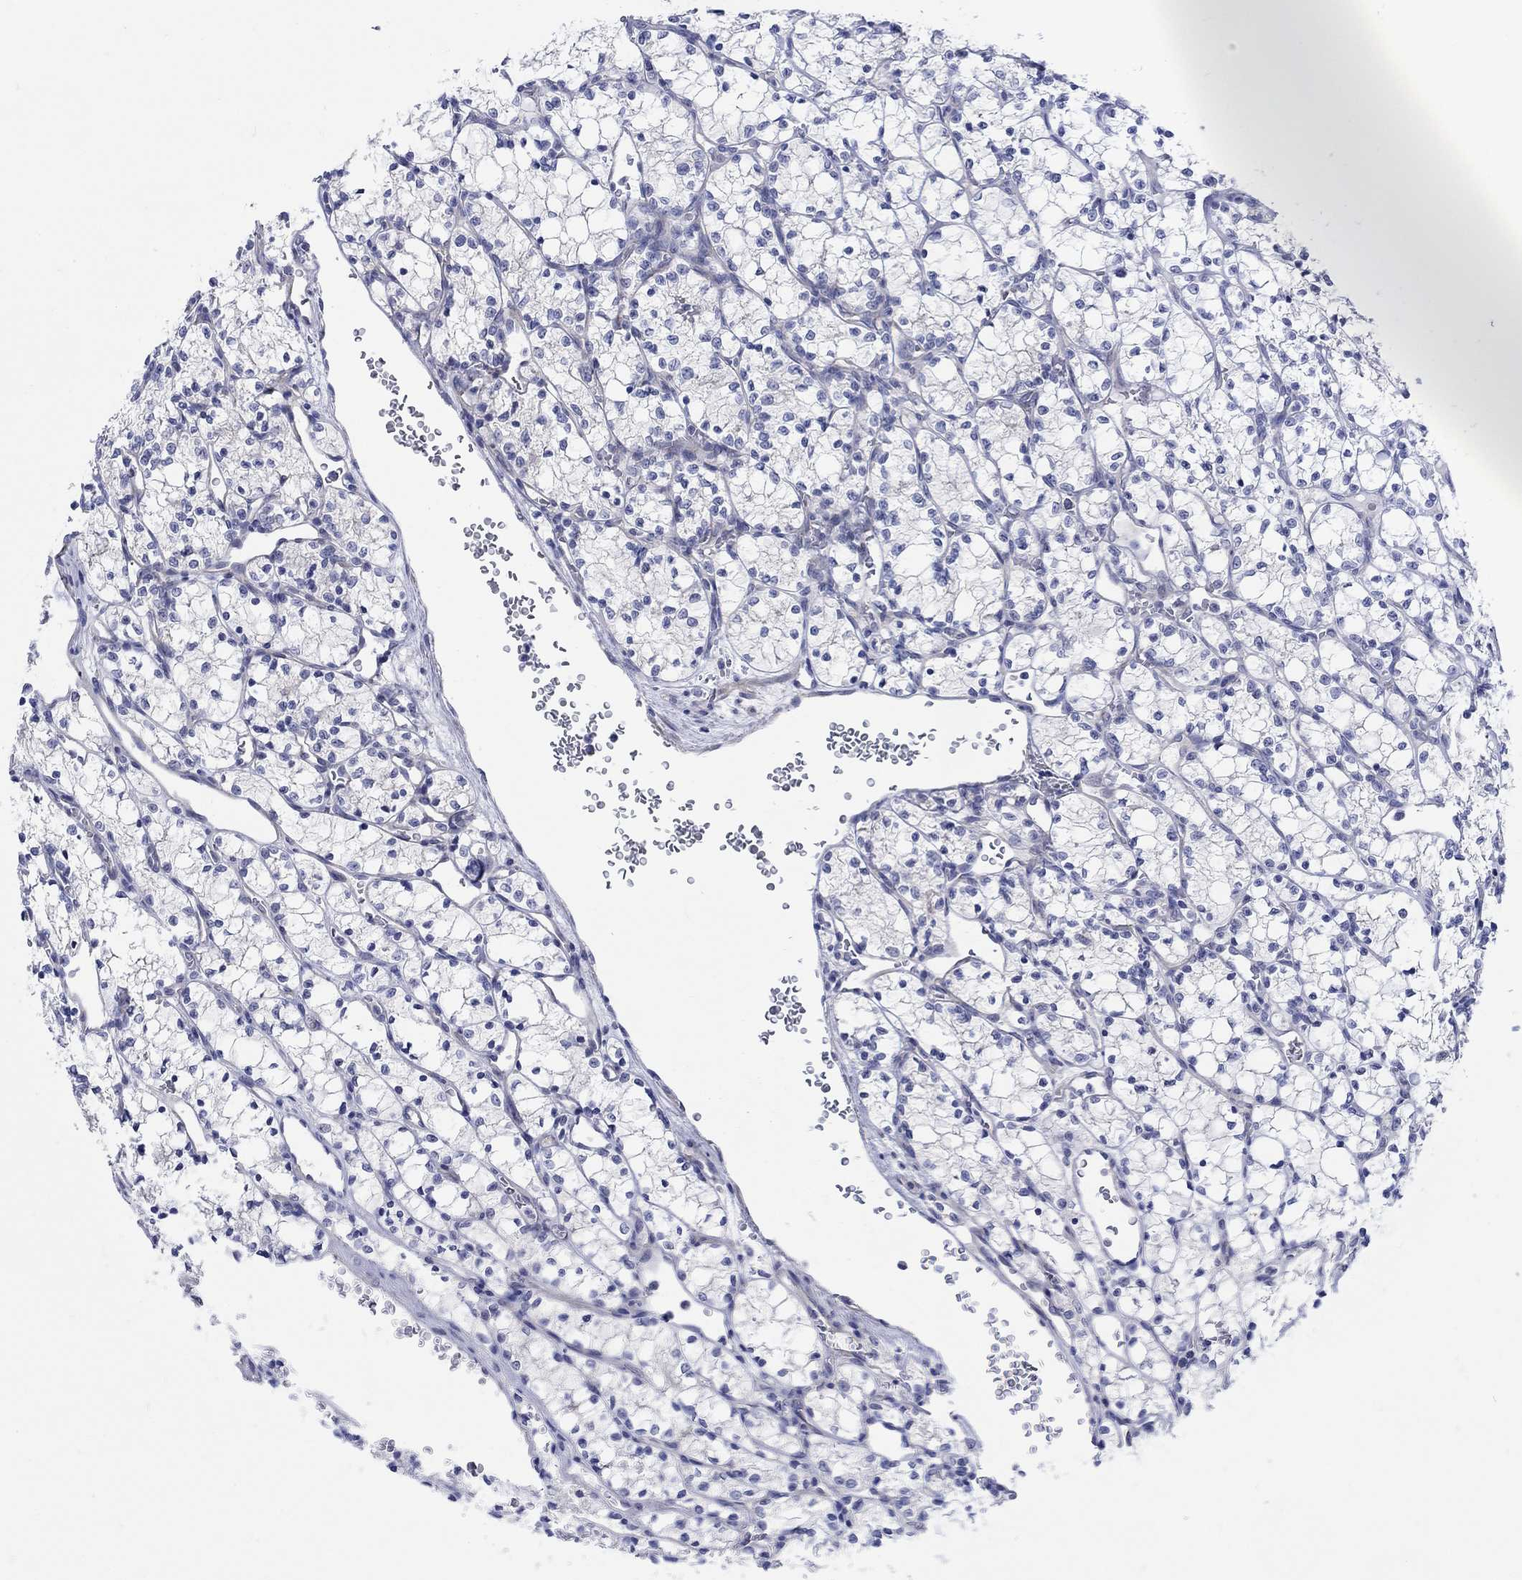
{"staining": {"intensity": "negative", "quantity": "none", "location": "none"}, "tissue": "renal cancer", "cell_type": "Tumor cells", "image_type": "cancer", "snomed": [{"axis": "morphology", "description": "Adenocarcinoma, NOS"}, {"axis": "topography", "description": "Kidney"}], "caption": "Human renal cancer (adenocarcinoma) stained for a protein using immunohistochemistry (IHC) exhibits no expression in tumor cells.", "gene": "KRT222", "patient": {"sex": "female", "age": 69}}